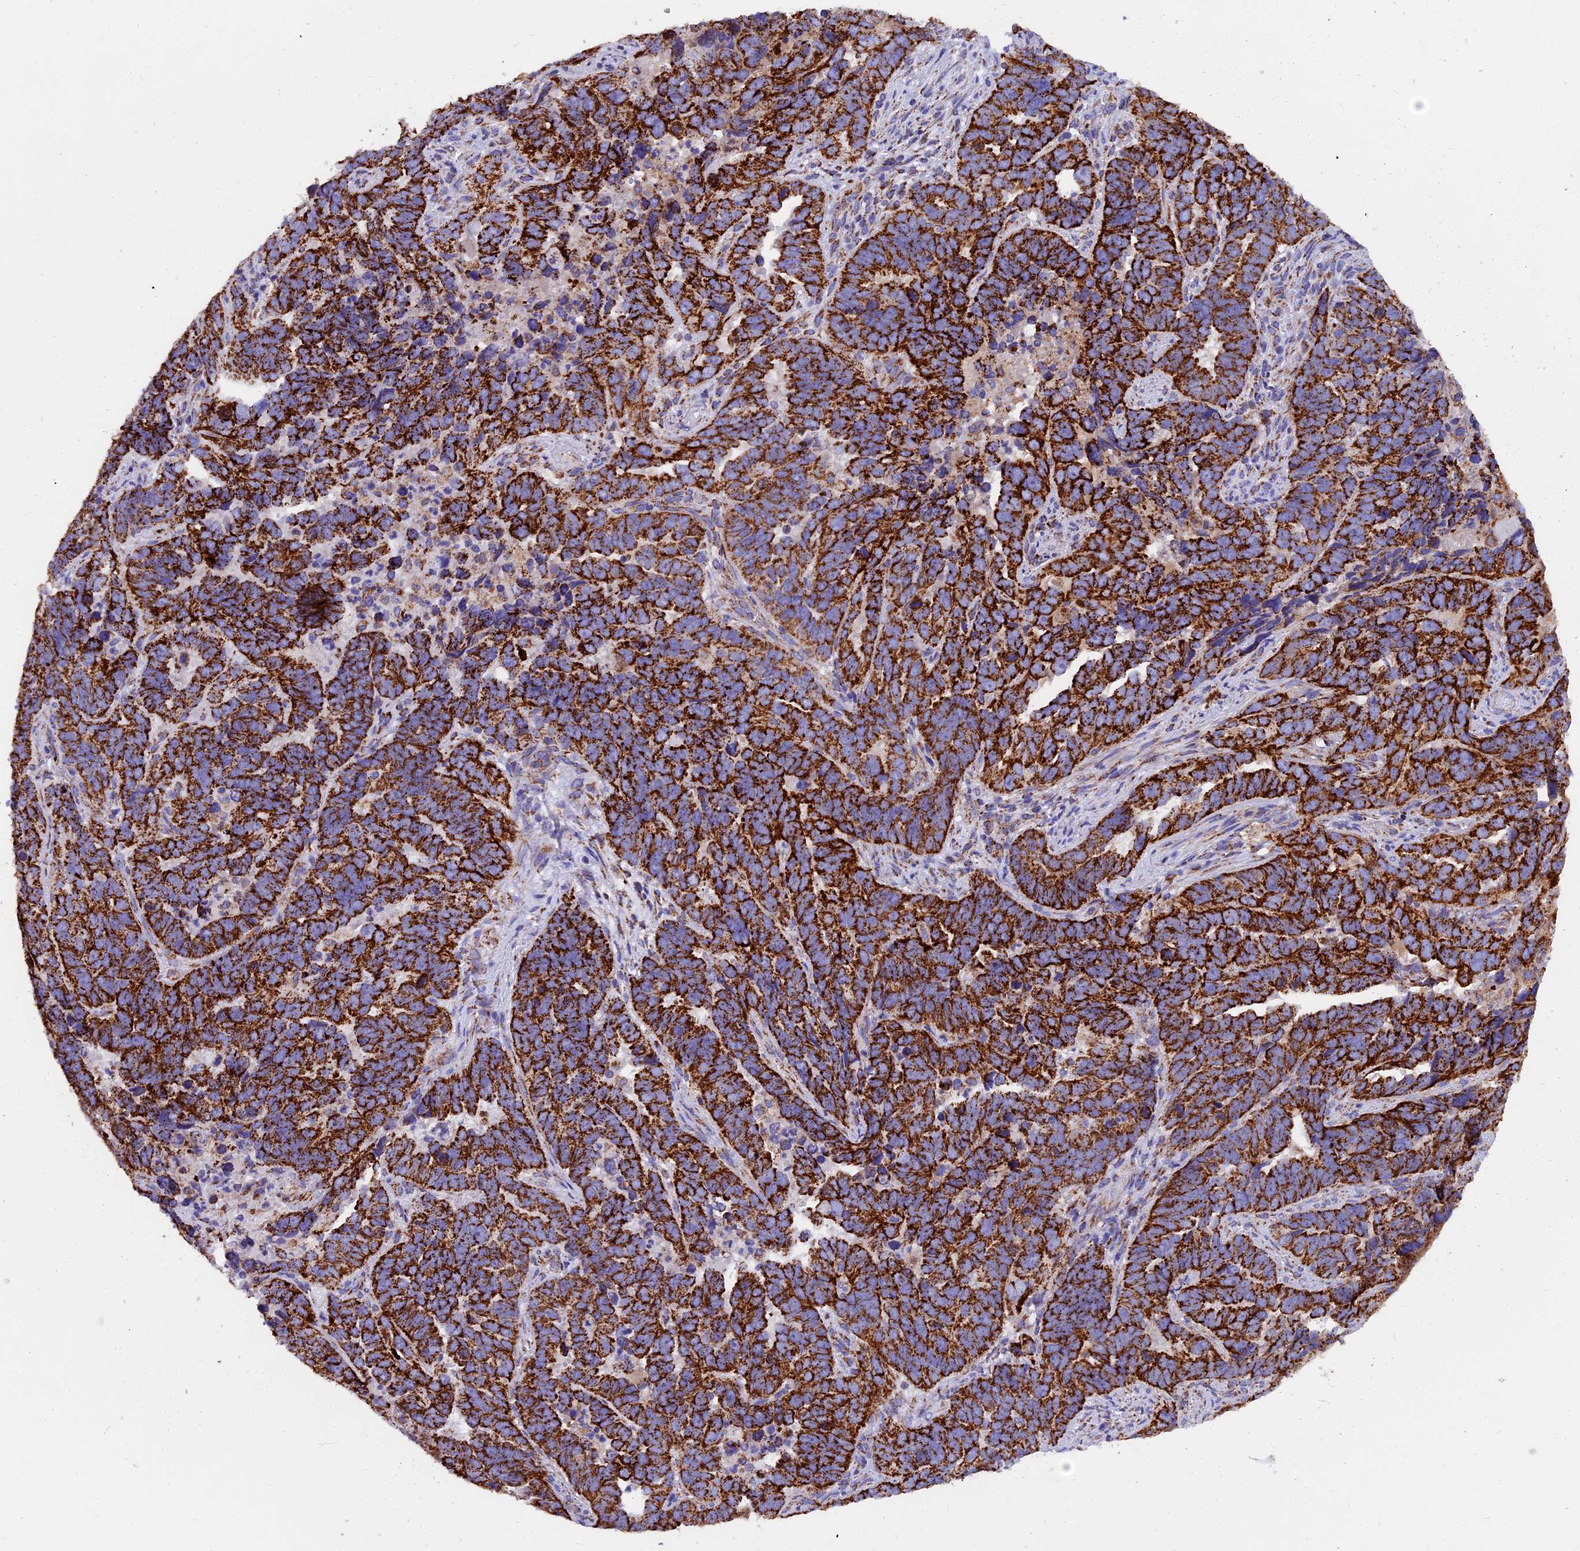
{"staining": {"intensity": "strong", "quantity": ">75%", "location": "cytoplasmic/membranous"}, "tissue": "endometrial cancer", "cell_type": "Tumor cells", "image_type": "cancer", "snomed": [{"axis": "morphology", "description": "Adenocarcinoma, NOS"}, {"axis": "topography", "description": "Endometrium"}], "caption": "A brown stain highlights strong cytoplasmic/membranous staining of a protein in human endometrial adenocarcinoma tumor cells. Nuclei are stained in blue.", "gene": "SLC8B1", "patient": {"sex": "female", "age": 65}}